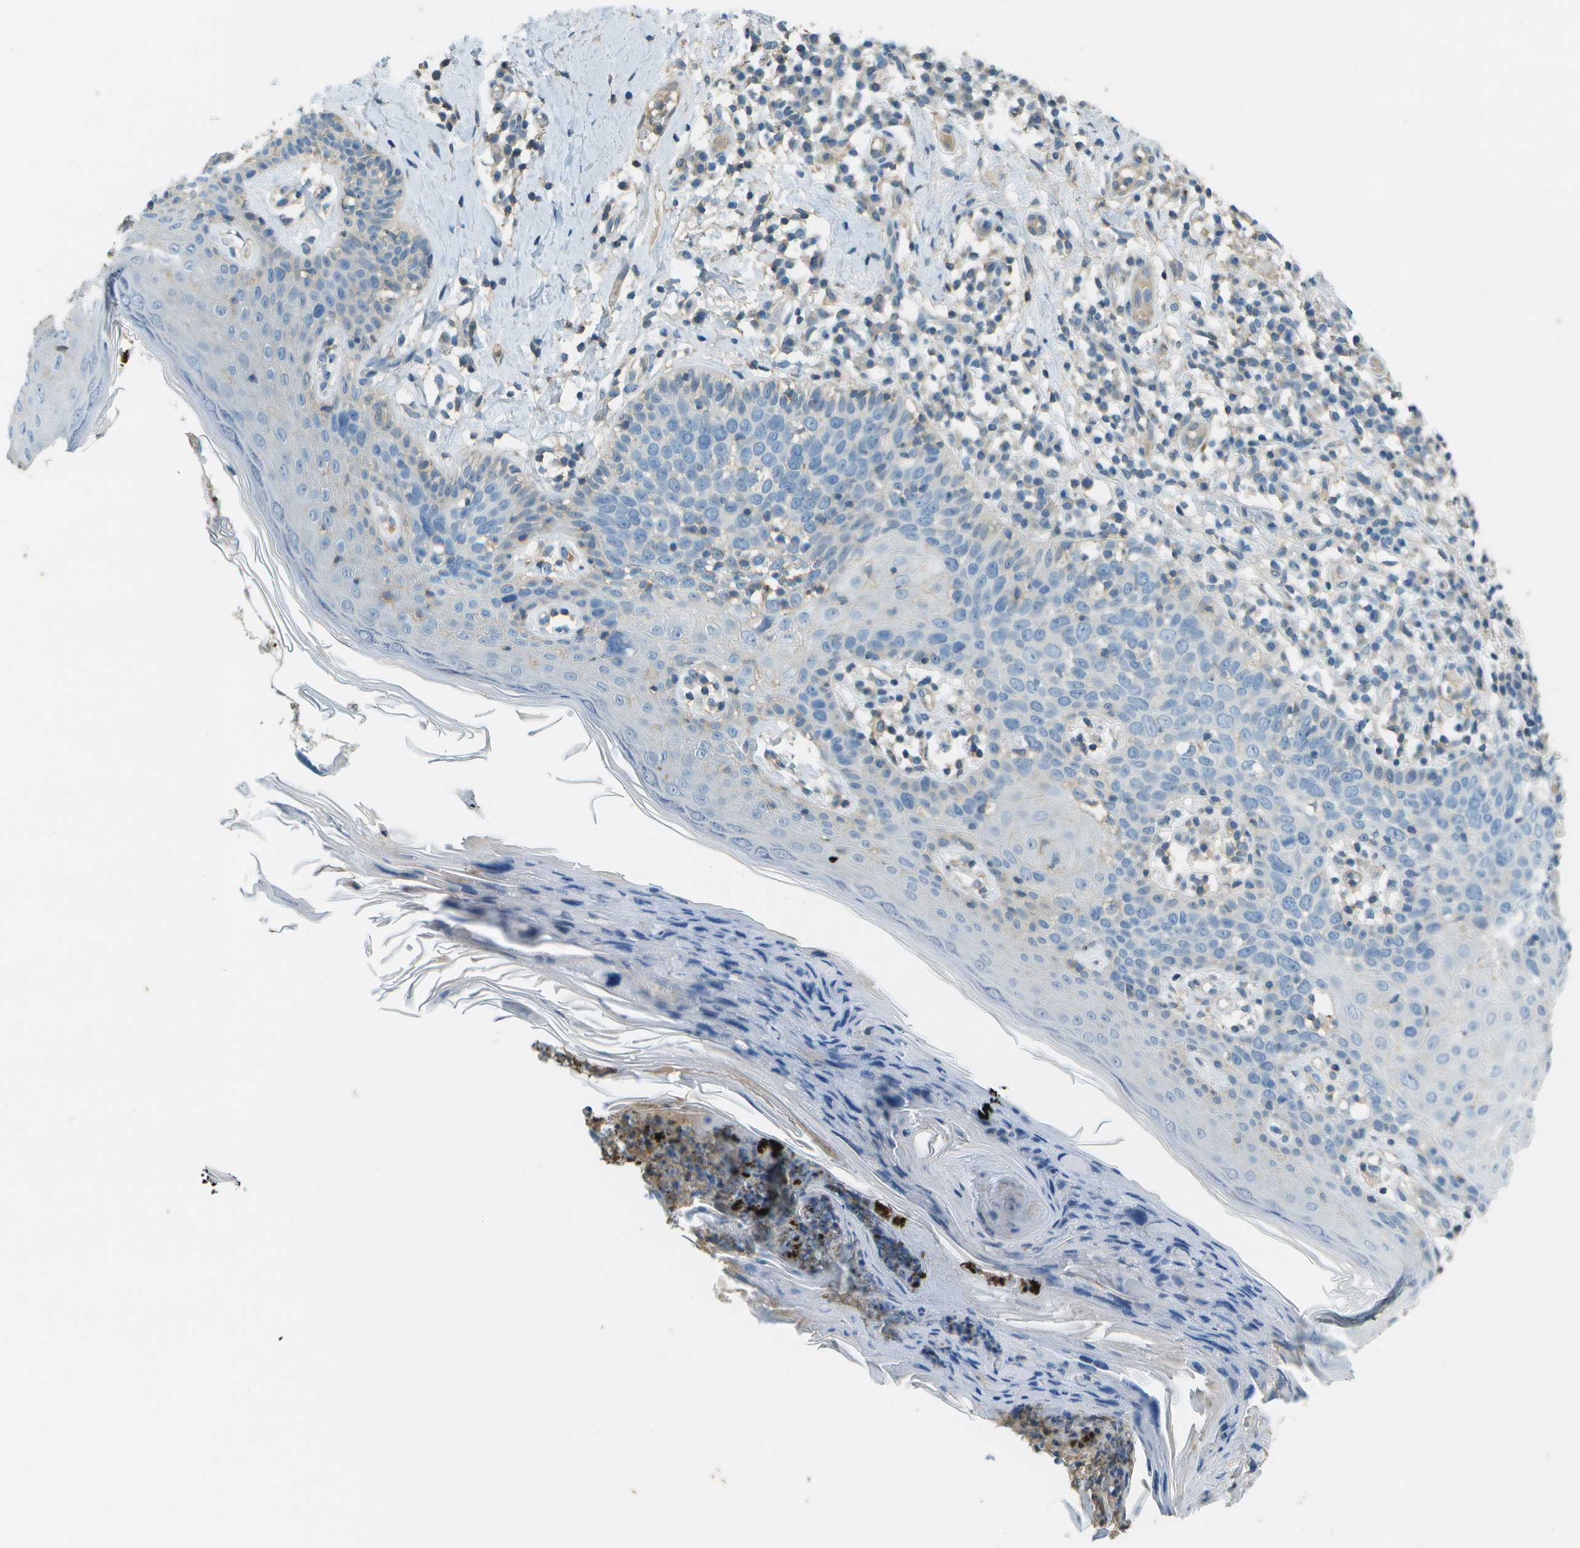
{"staining": {"intensity": "negative", "quantity": "none", "location": "none"}, "tissue": "skin cancer", "cell_type": "Tumor cells", "image_type": "cancer", "snomed": [{"axis": "morphology", "description": "Squamous cell carcinoma in situ, NOS"}, {"axis": "morphology", "description": "Squamous cell carcinoma, NOS"}, {"axis": "topography", "description": "Skin"}], "caption": "Tumor cells show no significant protein expression in squamous cell carcinoma (skin).", "gene": "LRRC66", "patient": {"sex": "male", "age": 93}}